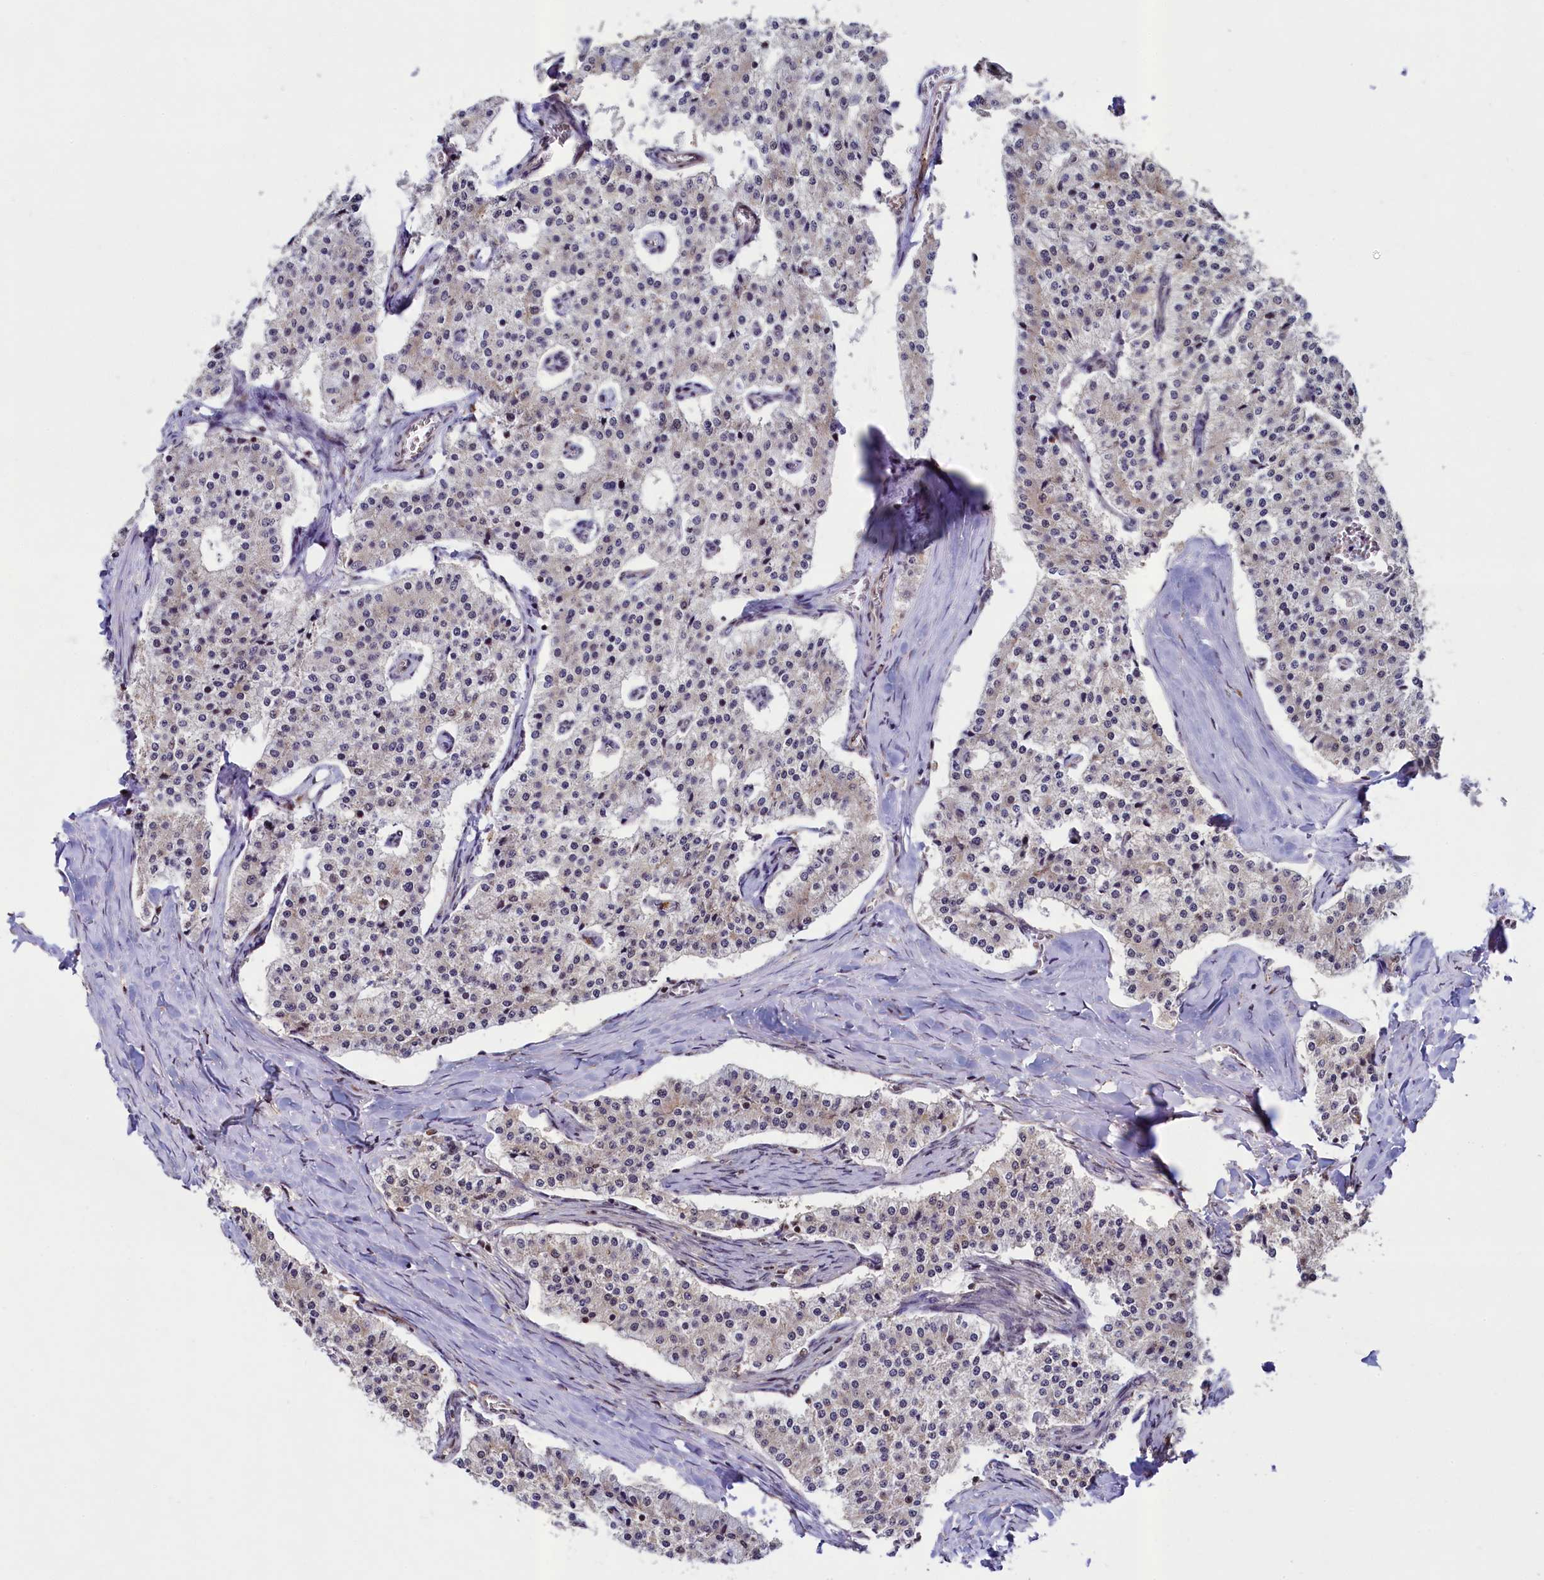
{"staining": {"intensity": "negative", "quantity": "none", "location": "none"}, "tissue": "carcinoid", "cell_type": "Tumor cells", "image_type": "cancer", "snomed": [{"axis": "morphology", "description": "Carcinoid, malignant, NOS"}, {"axis": "topography", "description": "Colon"}], "caption": "Photomicrograph shows no protein positivity in tumor cells of malignant carcinoid tissue.", "gene": "LEO1", "patient": {"sex": "female", "age": 52}}